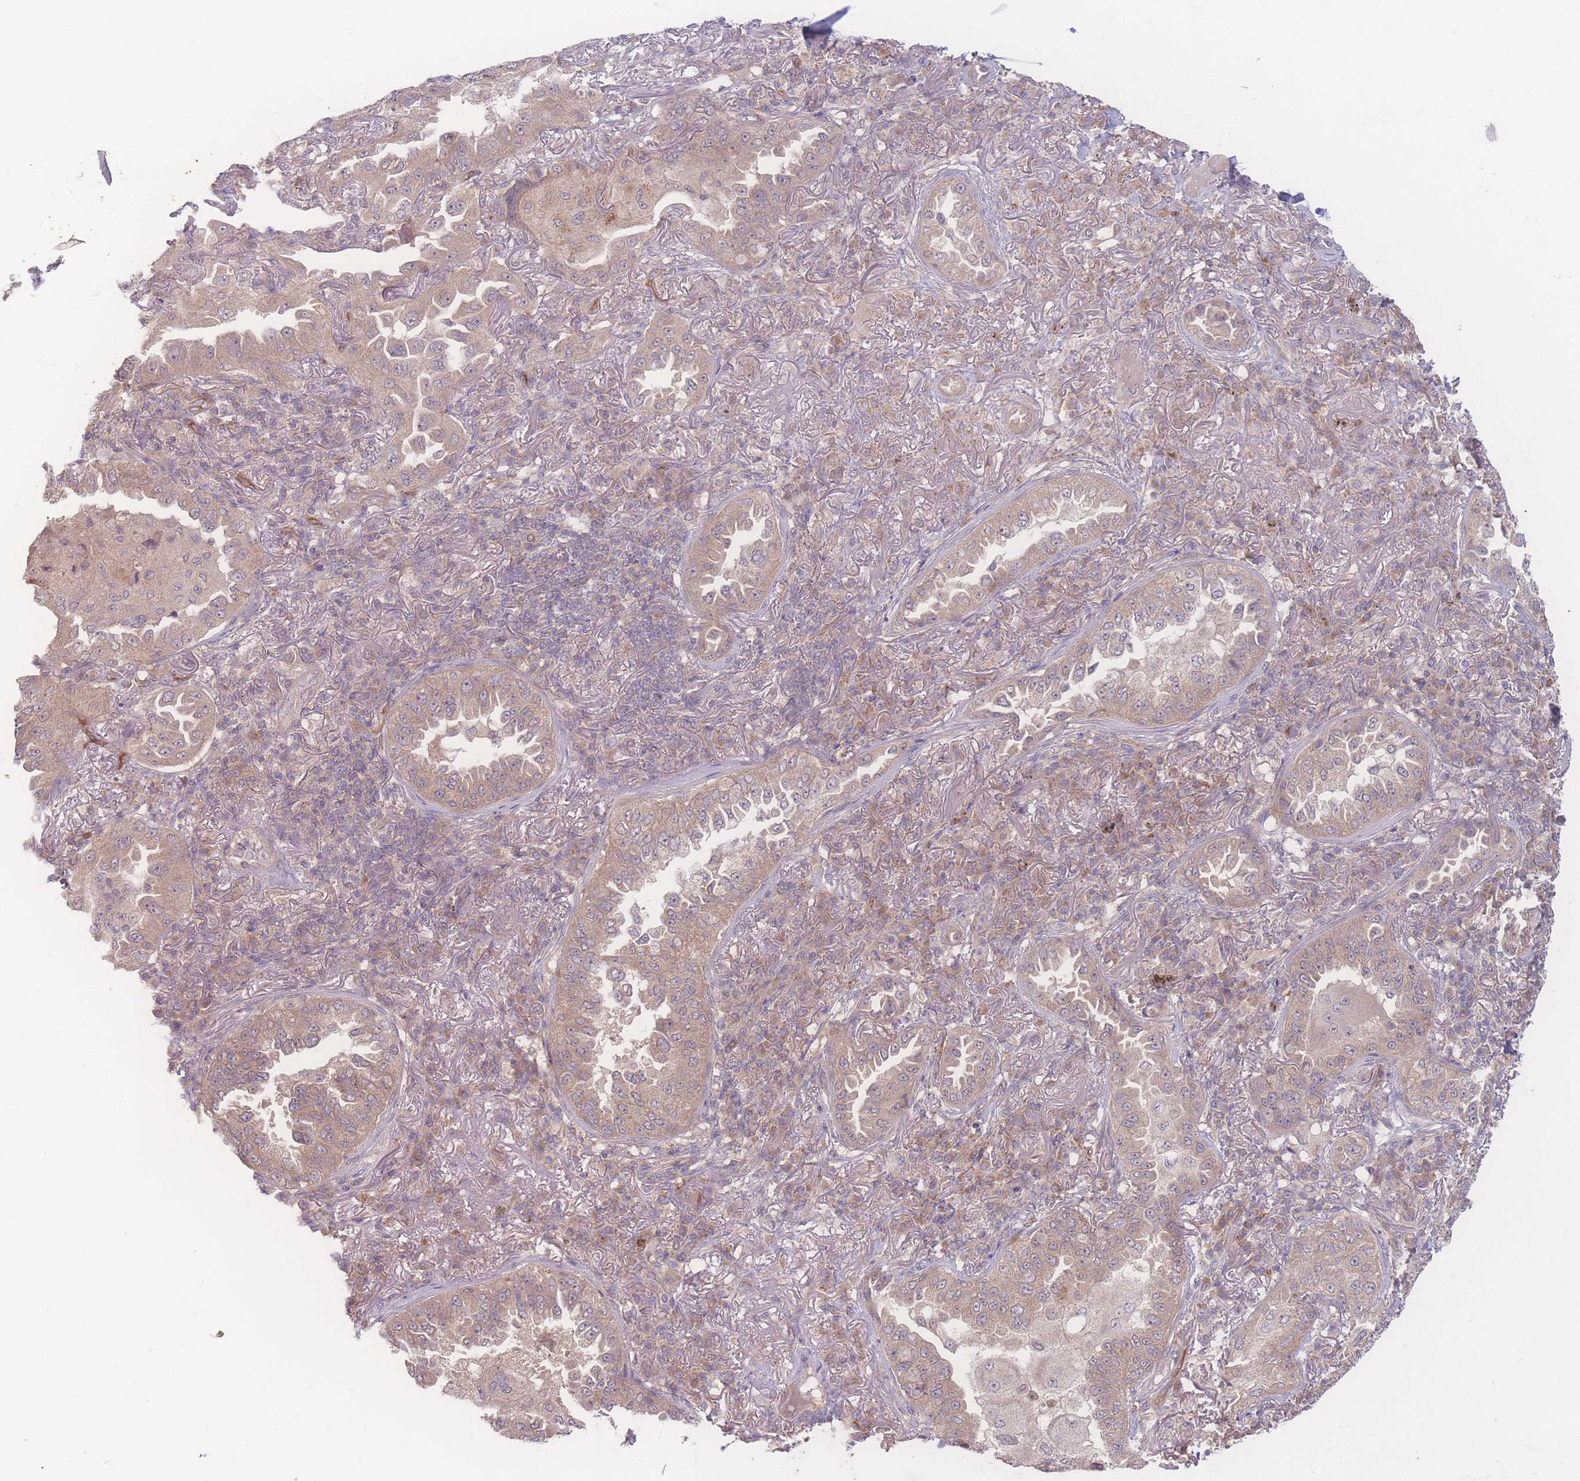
{"staining": {"intensity": "weak", "quantity": ">75%", "location": "cytoplasmic/membranous"}, "tissue": "lung cancer", "cell_type": "Tumor cells", "image_type": "cancer", "snomed": [{"axis": "morphology", "description": "Adenocarcinoma, NOS"}, {"axis": "topography", "description": "Lung"}], "caption": "Lung cancer stained with immunohistochemistry reveals weak cytoplasmic/membranous staining in approximately >75% of tumor cells.", "gene": "INSR", "patient": {"sex": "female", "age": 69}}